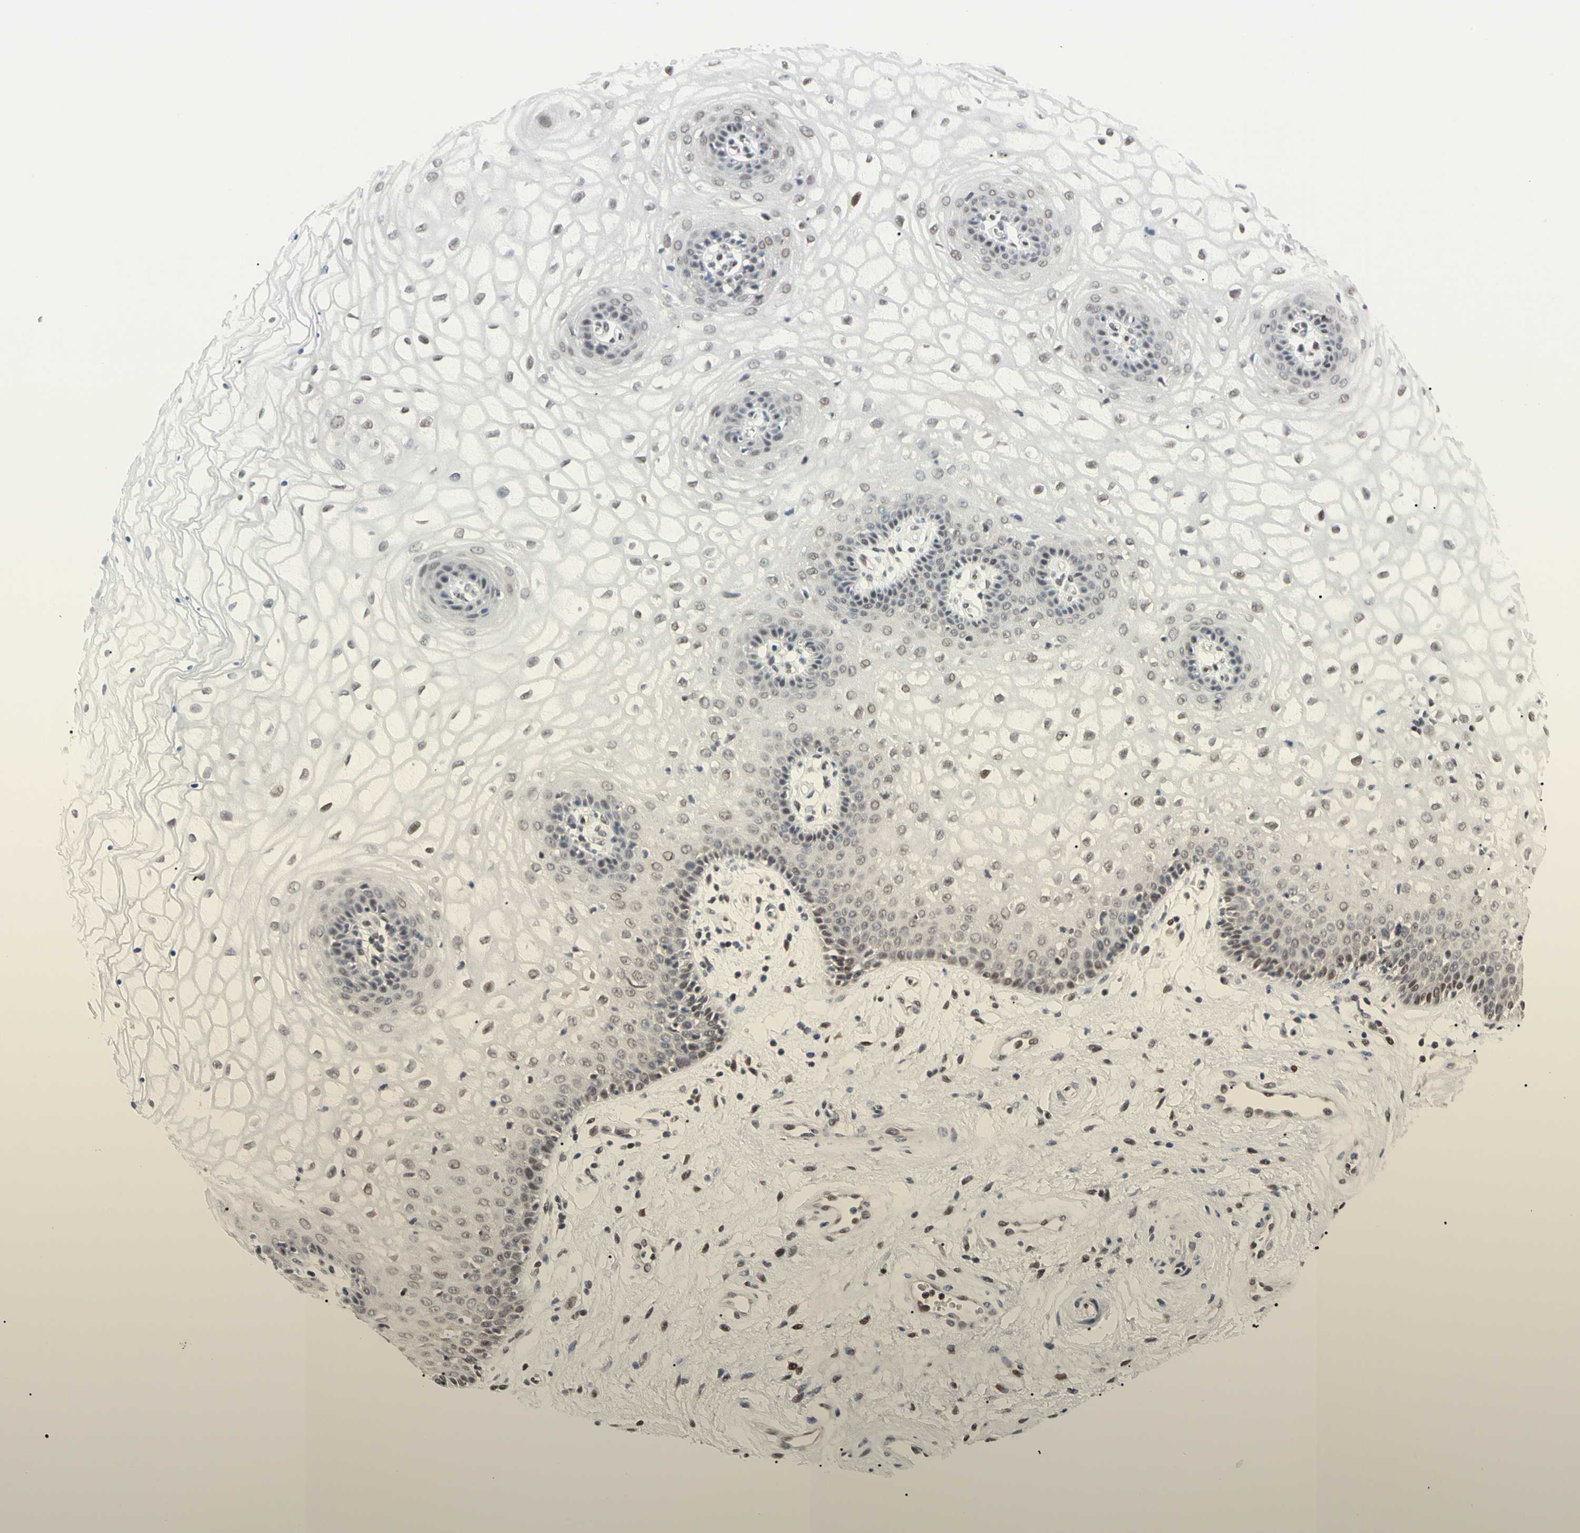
{"staining": {"intensity": "weak", "quantity": "25%-75%", "location": "nuclear"}, "tissue": "vagina", "cell_type": "Squamous epithelial cells", "image_type": "normal", "snomed": [{"axis": "morphology", "description": "Normal tissue, NOS"}, {"axis": "topography", "description": "Vagina"}], "caption": "Weak nuclear protein expression is appreciated in about 25%-75% of squamous epithelial cells in vagina. The staining is performed using DAB brown chromogen to label protein expression. The nuclei are counter-stained blue using hematoxylin.", "gene": "FAM98B", "patient": {"sex": "female", "age": 34}}